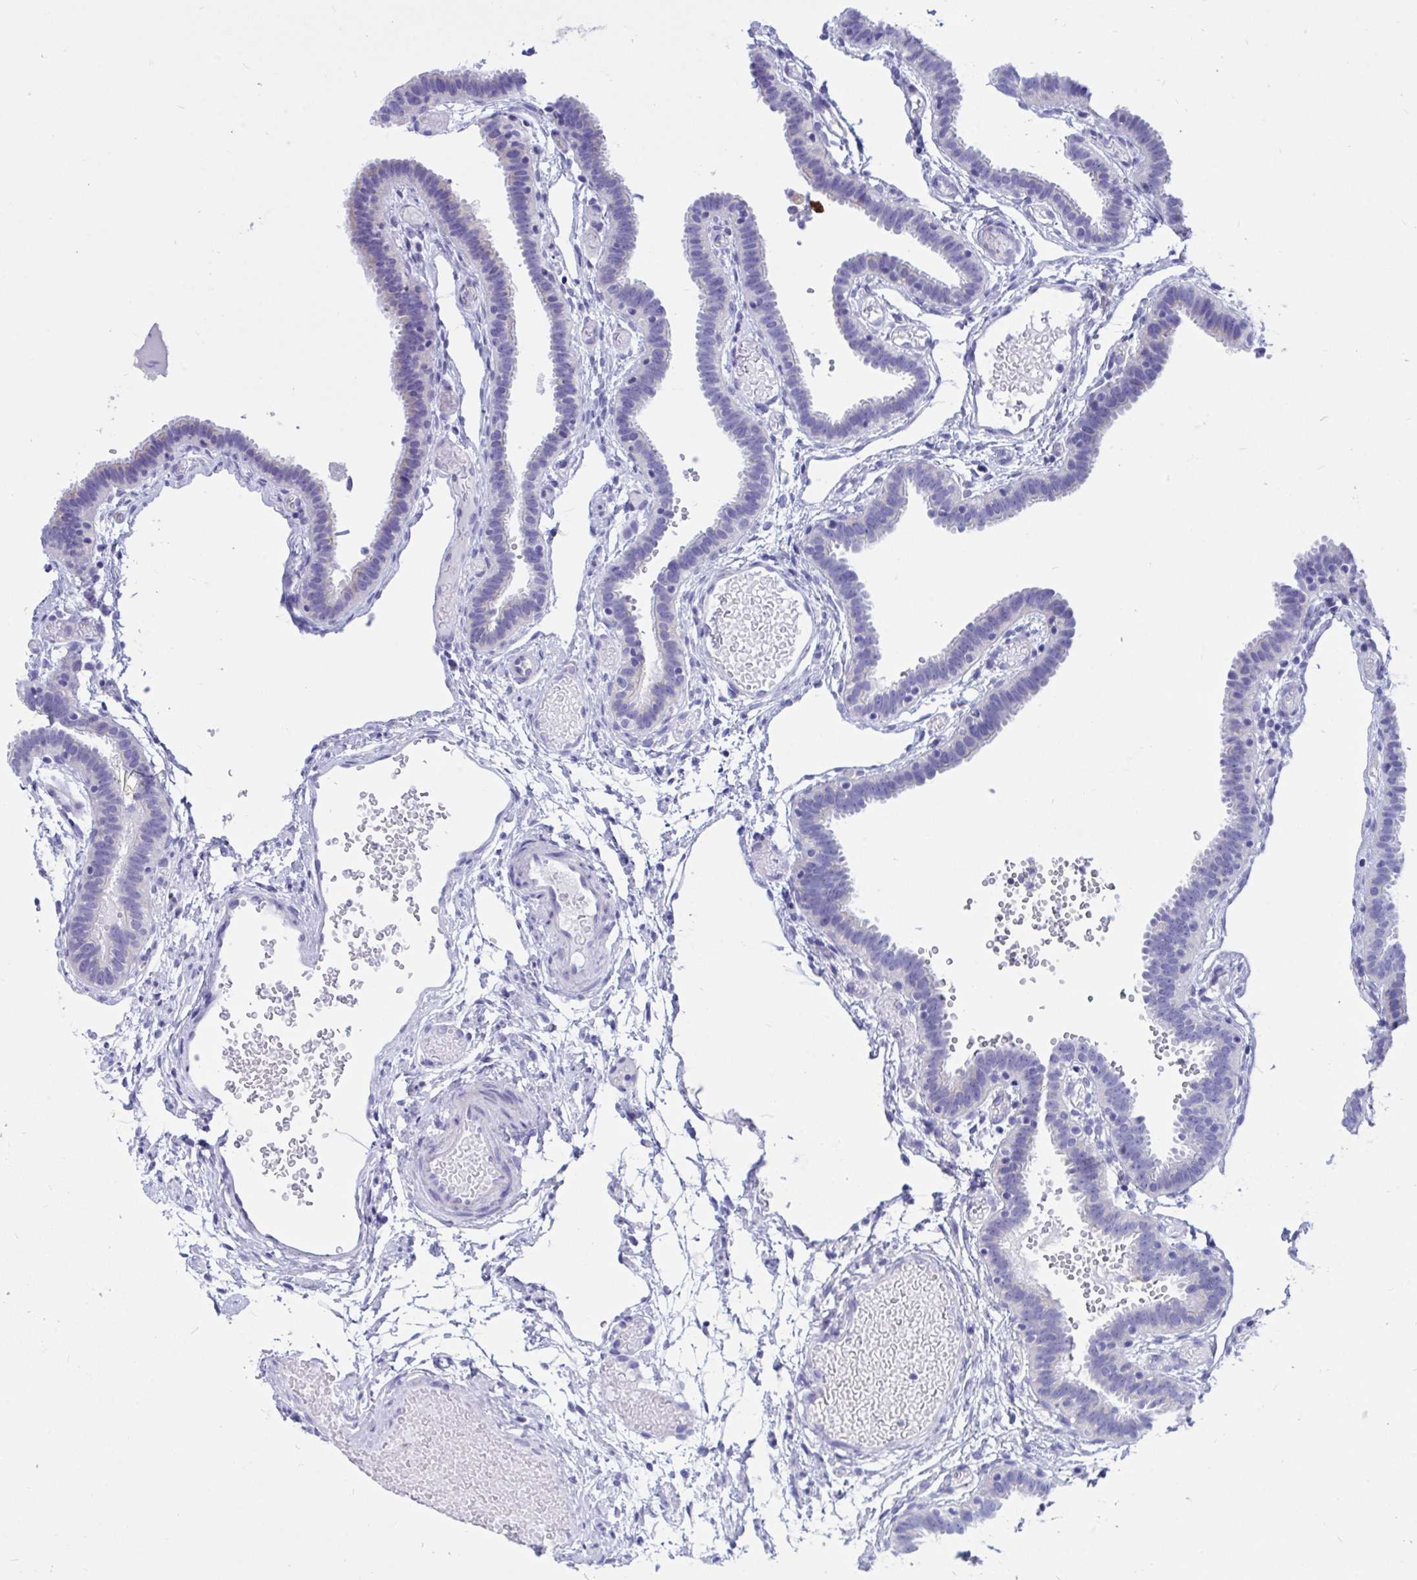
{"staining": {"intensity": "moderate", "quantity": "25%-75%", "location": "cytoplasmic/membranous"}, "tissue": "fallopian tube", "cell_type": "Glandular cells", "image_type": "normal", "snomed": [{"axis": "morphology", "description": "Normal tissue, NOS"}, {"axis": "topography", "description": "Fallopian tube"}], "caption": "A histopathology image of fallopian tube stained for a protein reveals moderate cytoplasmic/membranous brown staining in glandular cells. (IHC, brightfield microscopy, high magnification).", "gene": "RNASE3", "patient": {"sex": "female", "age": 37}}